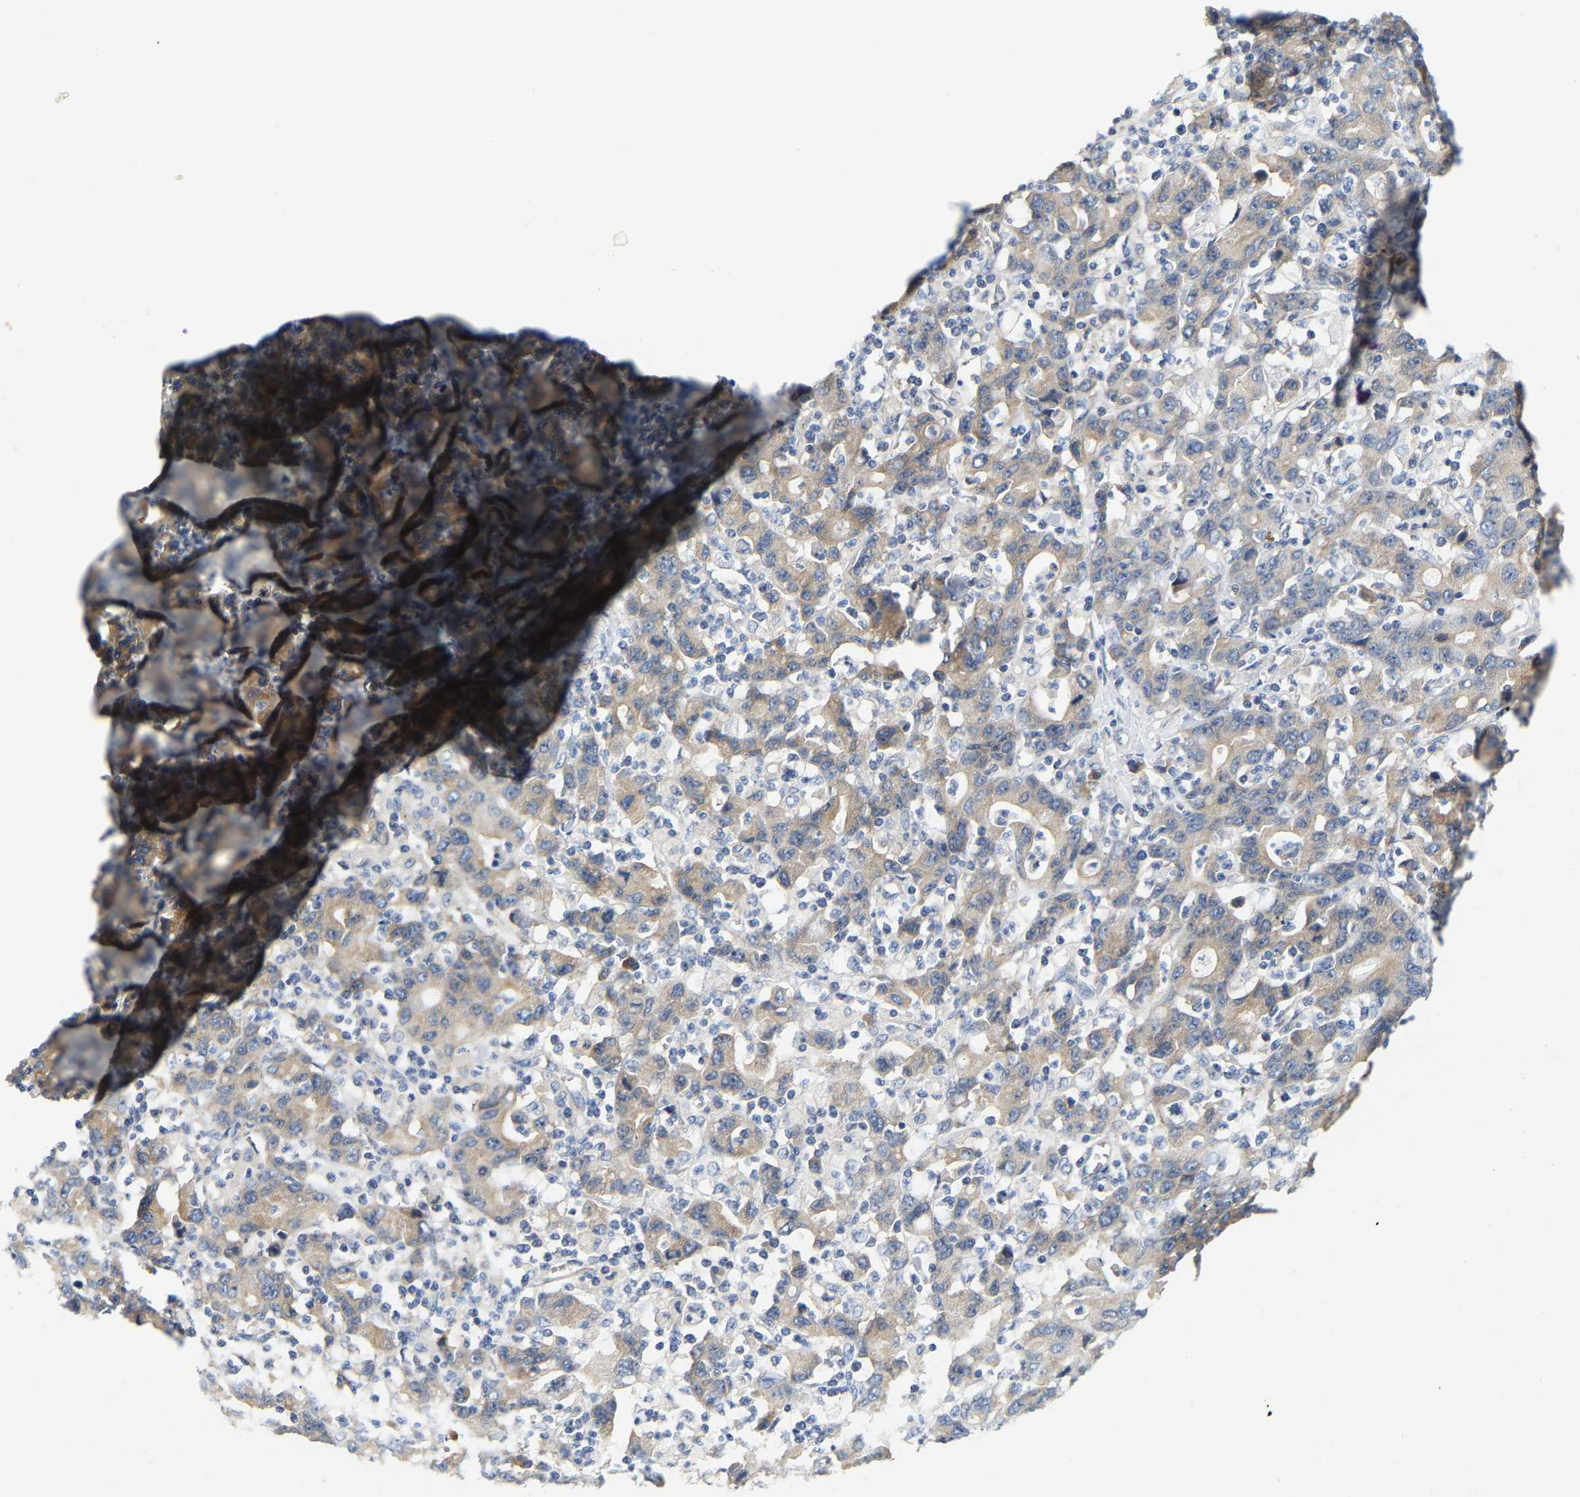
{"staining": {"intensity": "weak", "quantity": ">75%", "location": "cytoplasmic/membranous"}, "tissue": "stomach cancer", "cell_type": "Tumor cells", "image_type": "cancer", "snomed": [{"axis": "morphology", "description": "Adenocarcinoma, NOS"}, {"axis": "topography", "description": "Stomach, upper"}], "caption": "There is low levels of weak cytoplasmic/membranous expression in tumor cells of adenocarcinoma (stomach), as demonstrated by immunohistochemical staining (brown color).", "gene": "PCNT", "patient": {"sex": "male", "age": 69}}